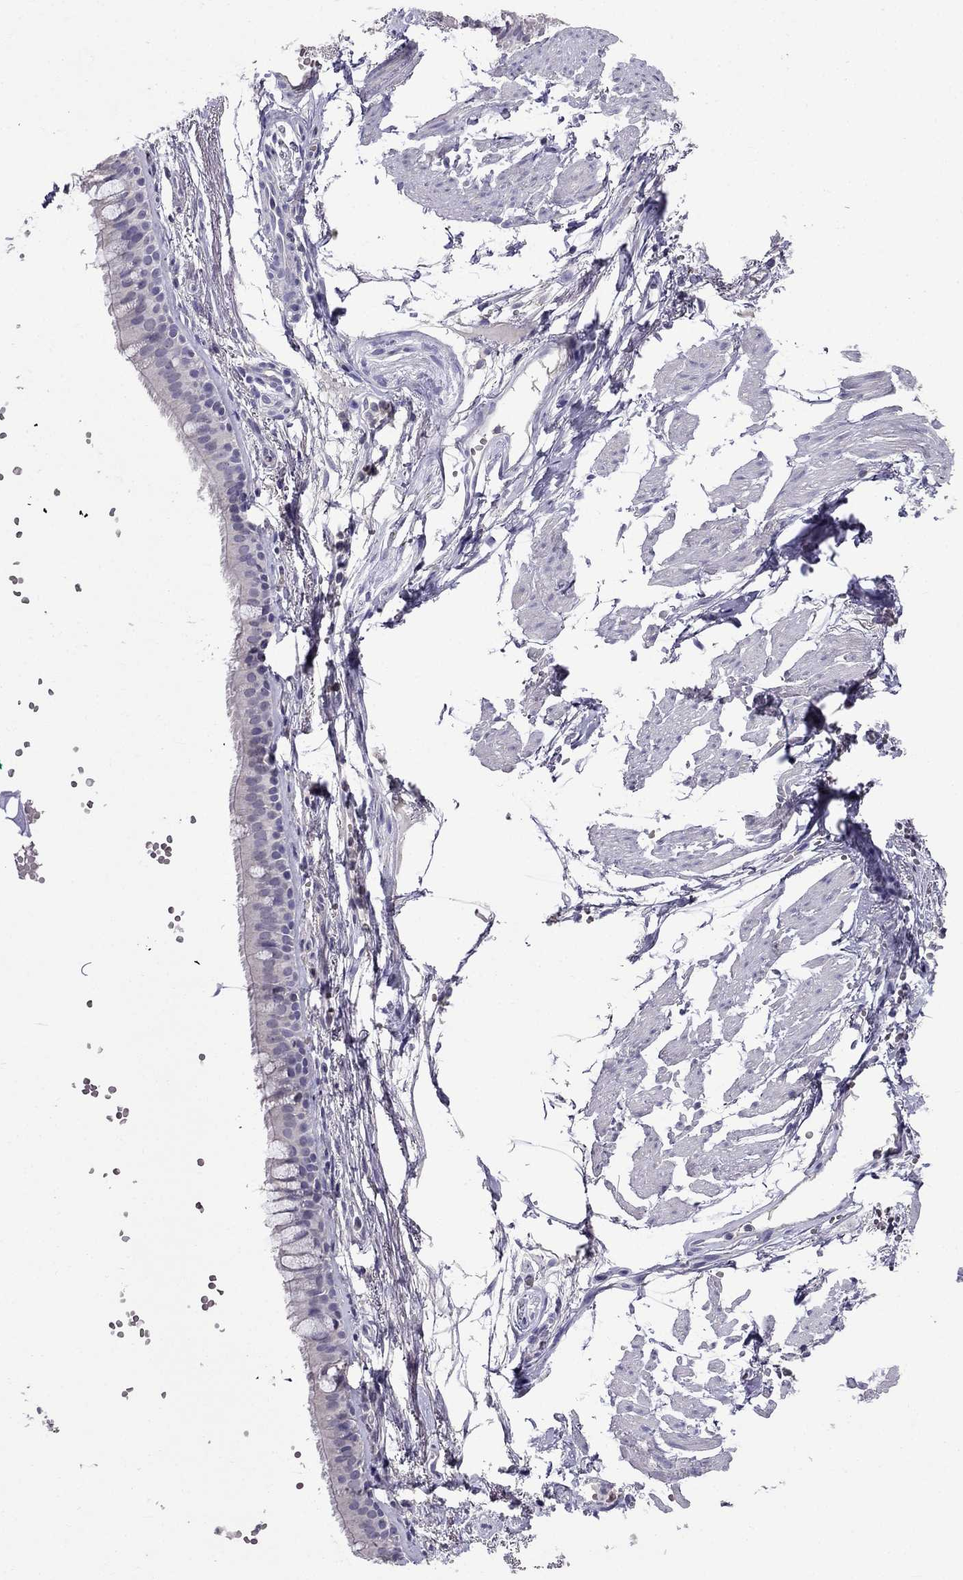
{"staining": {"intensity": "negative", "quantity": "none", "location": "none"}, "tissue": "soft tissue", "cell_type": "Fibroblasts", "image_type": "normal", "snomed": [{"axis": "morphology", "description": "Normal tissue, NOS"}, {"axis": "morphology", "description": "Squamous cell carcinoma, NOS"}, {"axis": "topography", "description": "Cartilage tissue"}, {"axis": "topography", "description": "Lung"}], "caption": "The immunohistochemistry (IHC) micrograph has no significant positivity in fibroblasts of soft tissue.", "gene": "AQP9", "patient": {"sex": "male", "age": 66}}